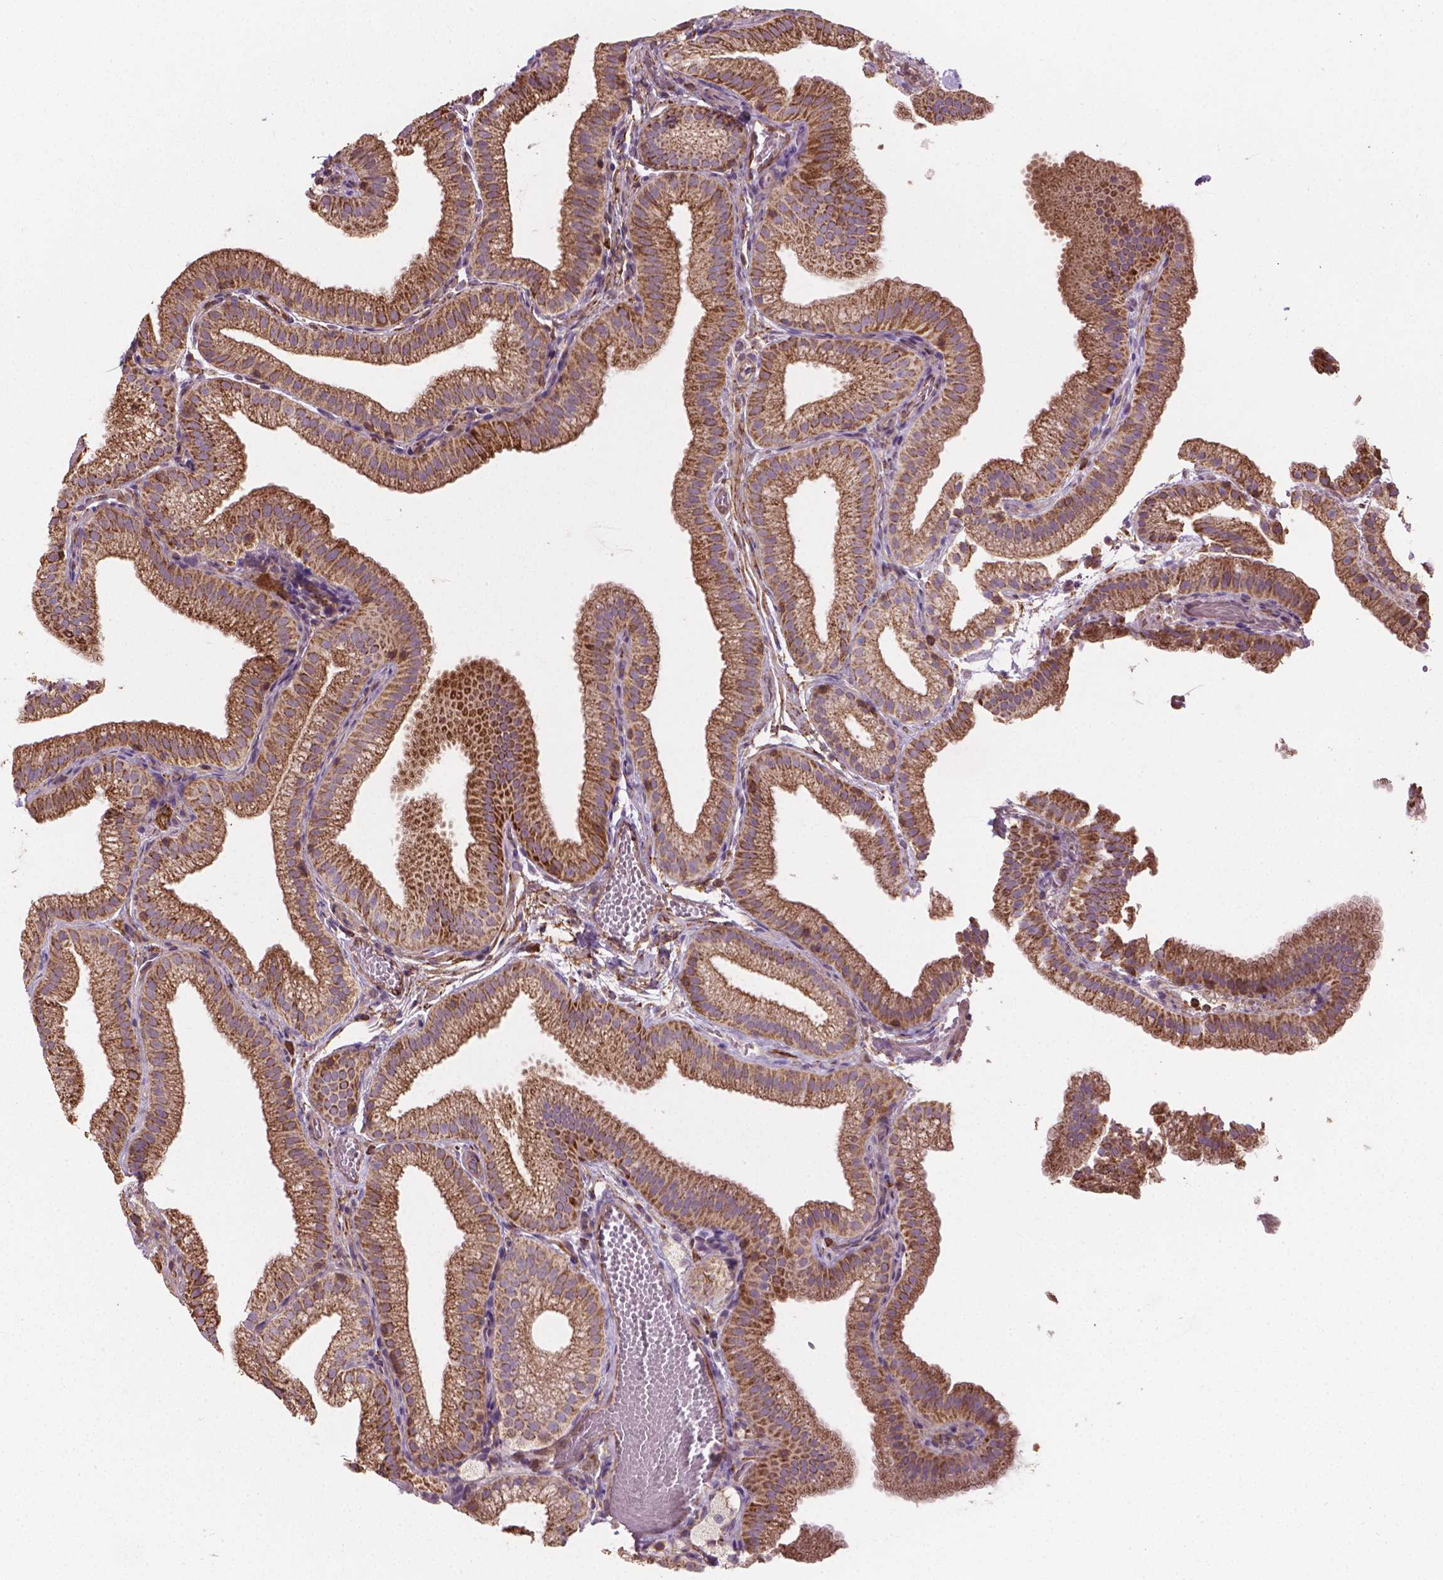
{"staining": {"intensity": "moderate", "quantity": ">75%", "location": "cytoplasmic/membranous"}, "tissue": "gallbladder", "cell_type": "Glandular cells", "image_type": "normal", "snomed": [{"axis": "morphology", "description": "Normal tissue, NOS"}, {"axis": "topography", "description": "Gallbladder"}], "caption": "Immunohistochemical staining of benign gallbladder displays moderate cytoplasmic/membranous protein expression in approximately >75% of glandular cells. The protein is stained brown, and the nuclei are stained in blue (DAB IHC with brightfield microscopy, high magnification).", "gene": "TCAF1", "patient": {"sex": "female", "age": 63}}